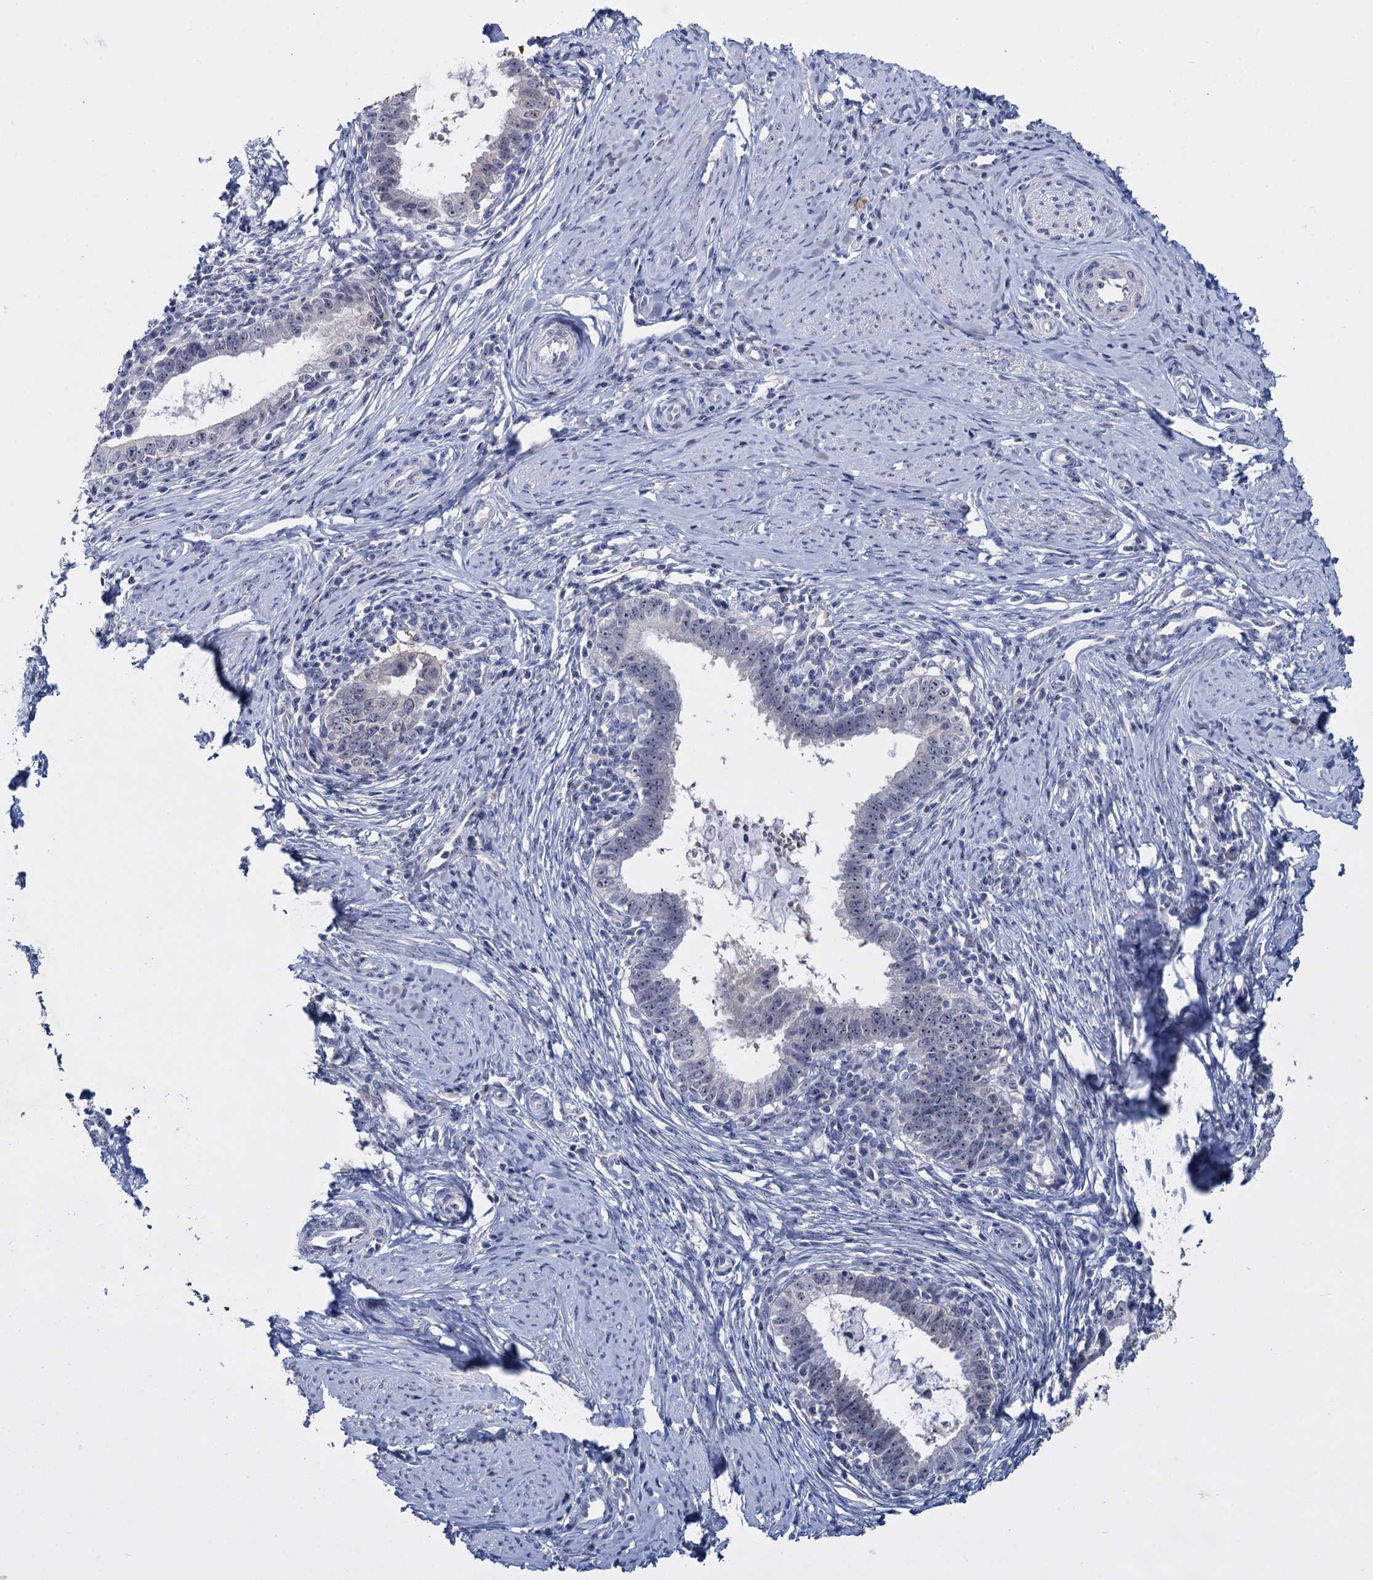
{"staining": {"intensity": "negative", "quantity": "none", "location": "none"}, "tissue": "cervical cancer", "cell_type": "Tumor cells", "image_type": "cancer", "snomed": [{"axis": "morphology", "description": "Adenocarcinoma, NOS"}, {"axis": "topography", "description": "Cervix"}], "caption": "Immunohistochemical staining of human cervical cancer (adenocarcinoma) displays no significant positivity in tumor cells. (DAB (3,3'-diaminobenzidine) immunohistochemistry (IHC), high magnification).", "gene": "SFN", "patient": {"sex": "female", "age": 36}}